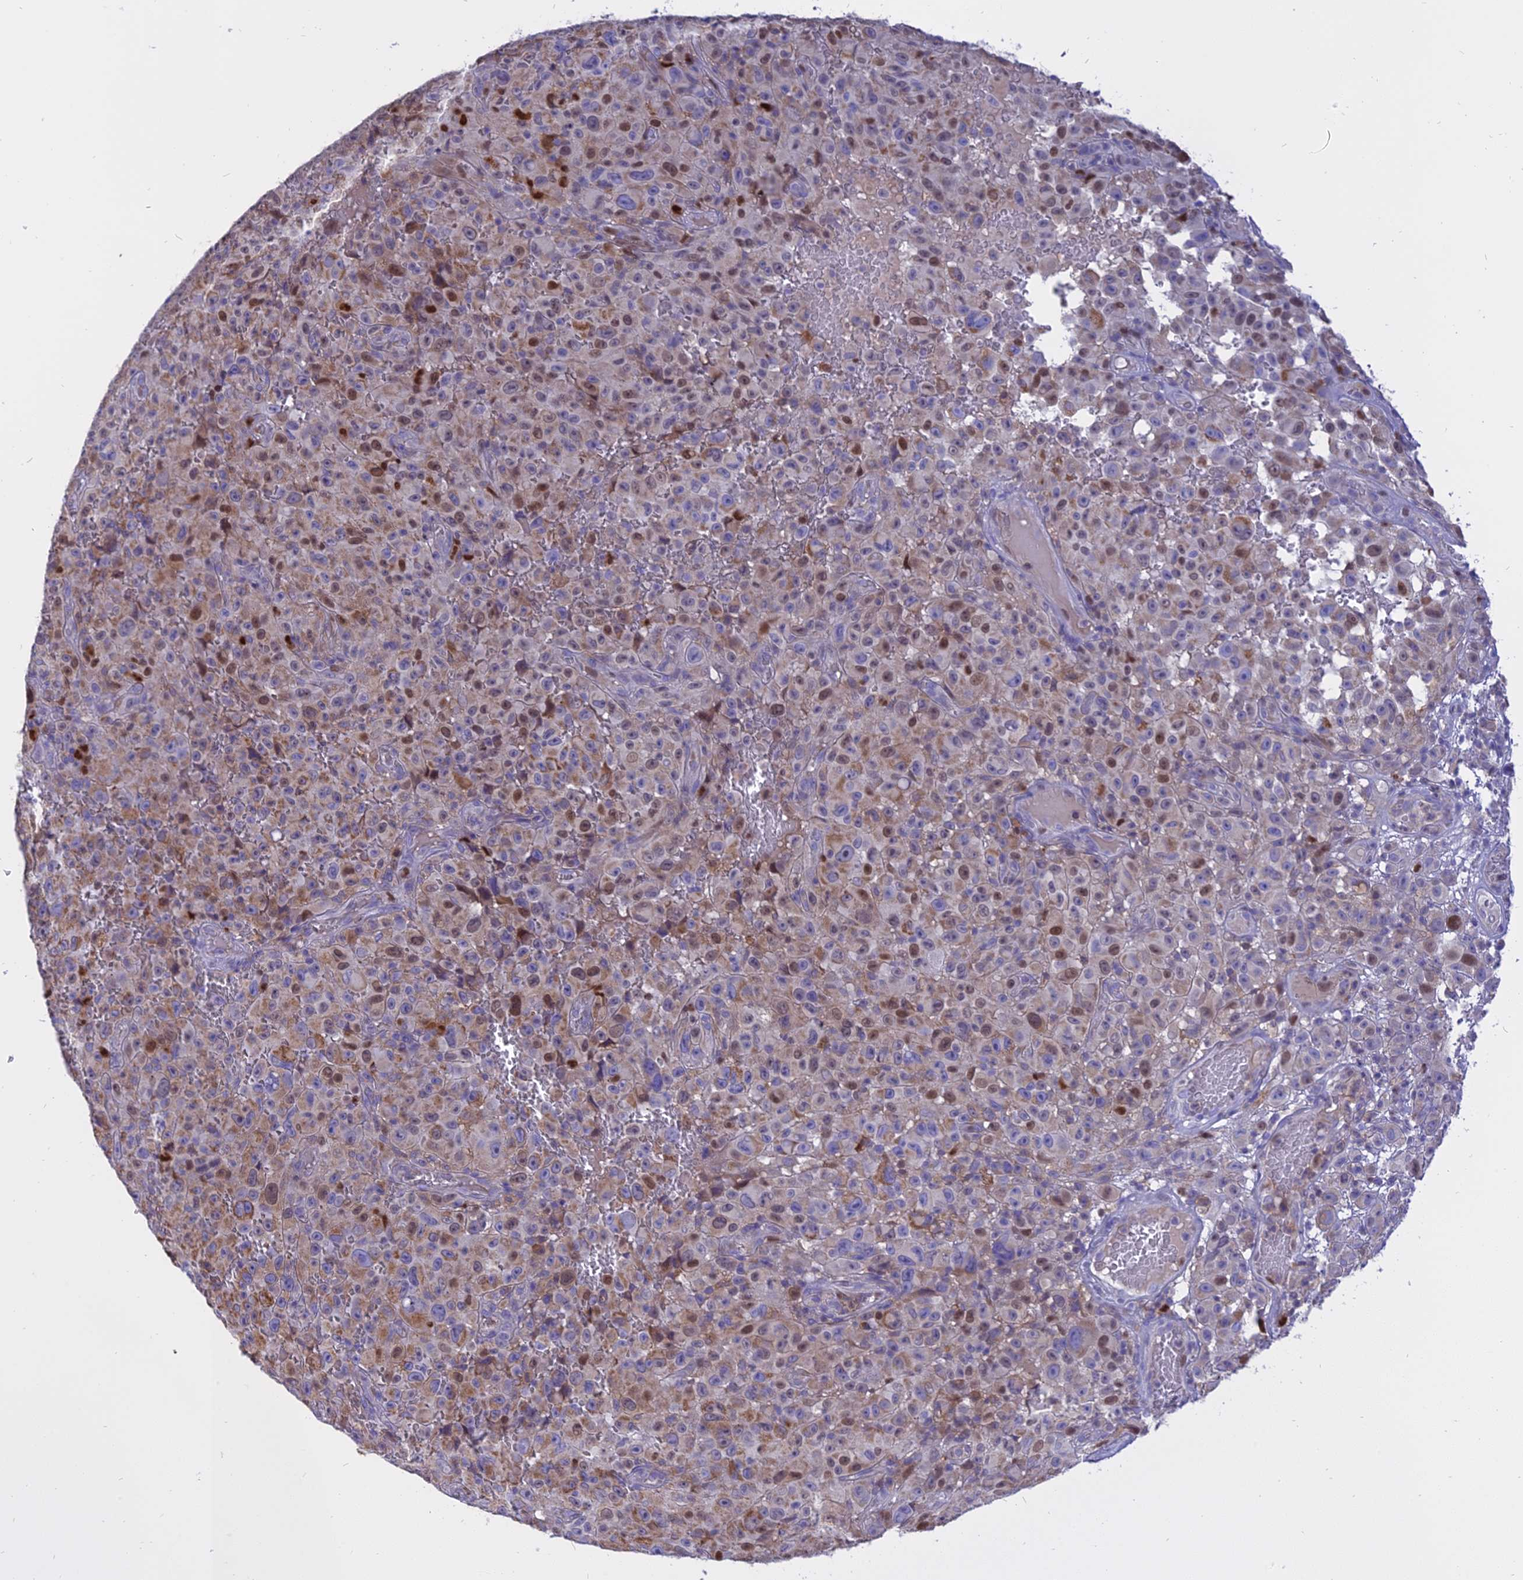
{"staining": {"intensity": "moderate", "quantity": "25%-75%", "location": "cytoplasmic/membranous,nuclear"}, "tissue": "melanoma", "cell_type": "Tumor cells", "image_type": "cancer", "snomed": [{"axis": "morphology", "description": "Malignant melanoma, NOS"}, {"axis": "topography", "description": "Skin"}], "caption": "This is an image of immunohistochemistry (IHC) staining of malignant melanoma, which shows moderate staining in the cytoplasmic/membranous and nuclear of tumor cells.", "gene": "CENPV", "patient": {"sex": "female", "age": 82}}